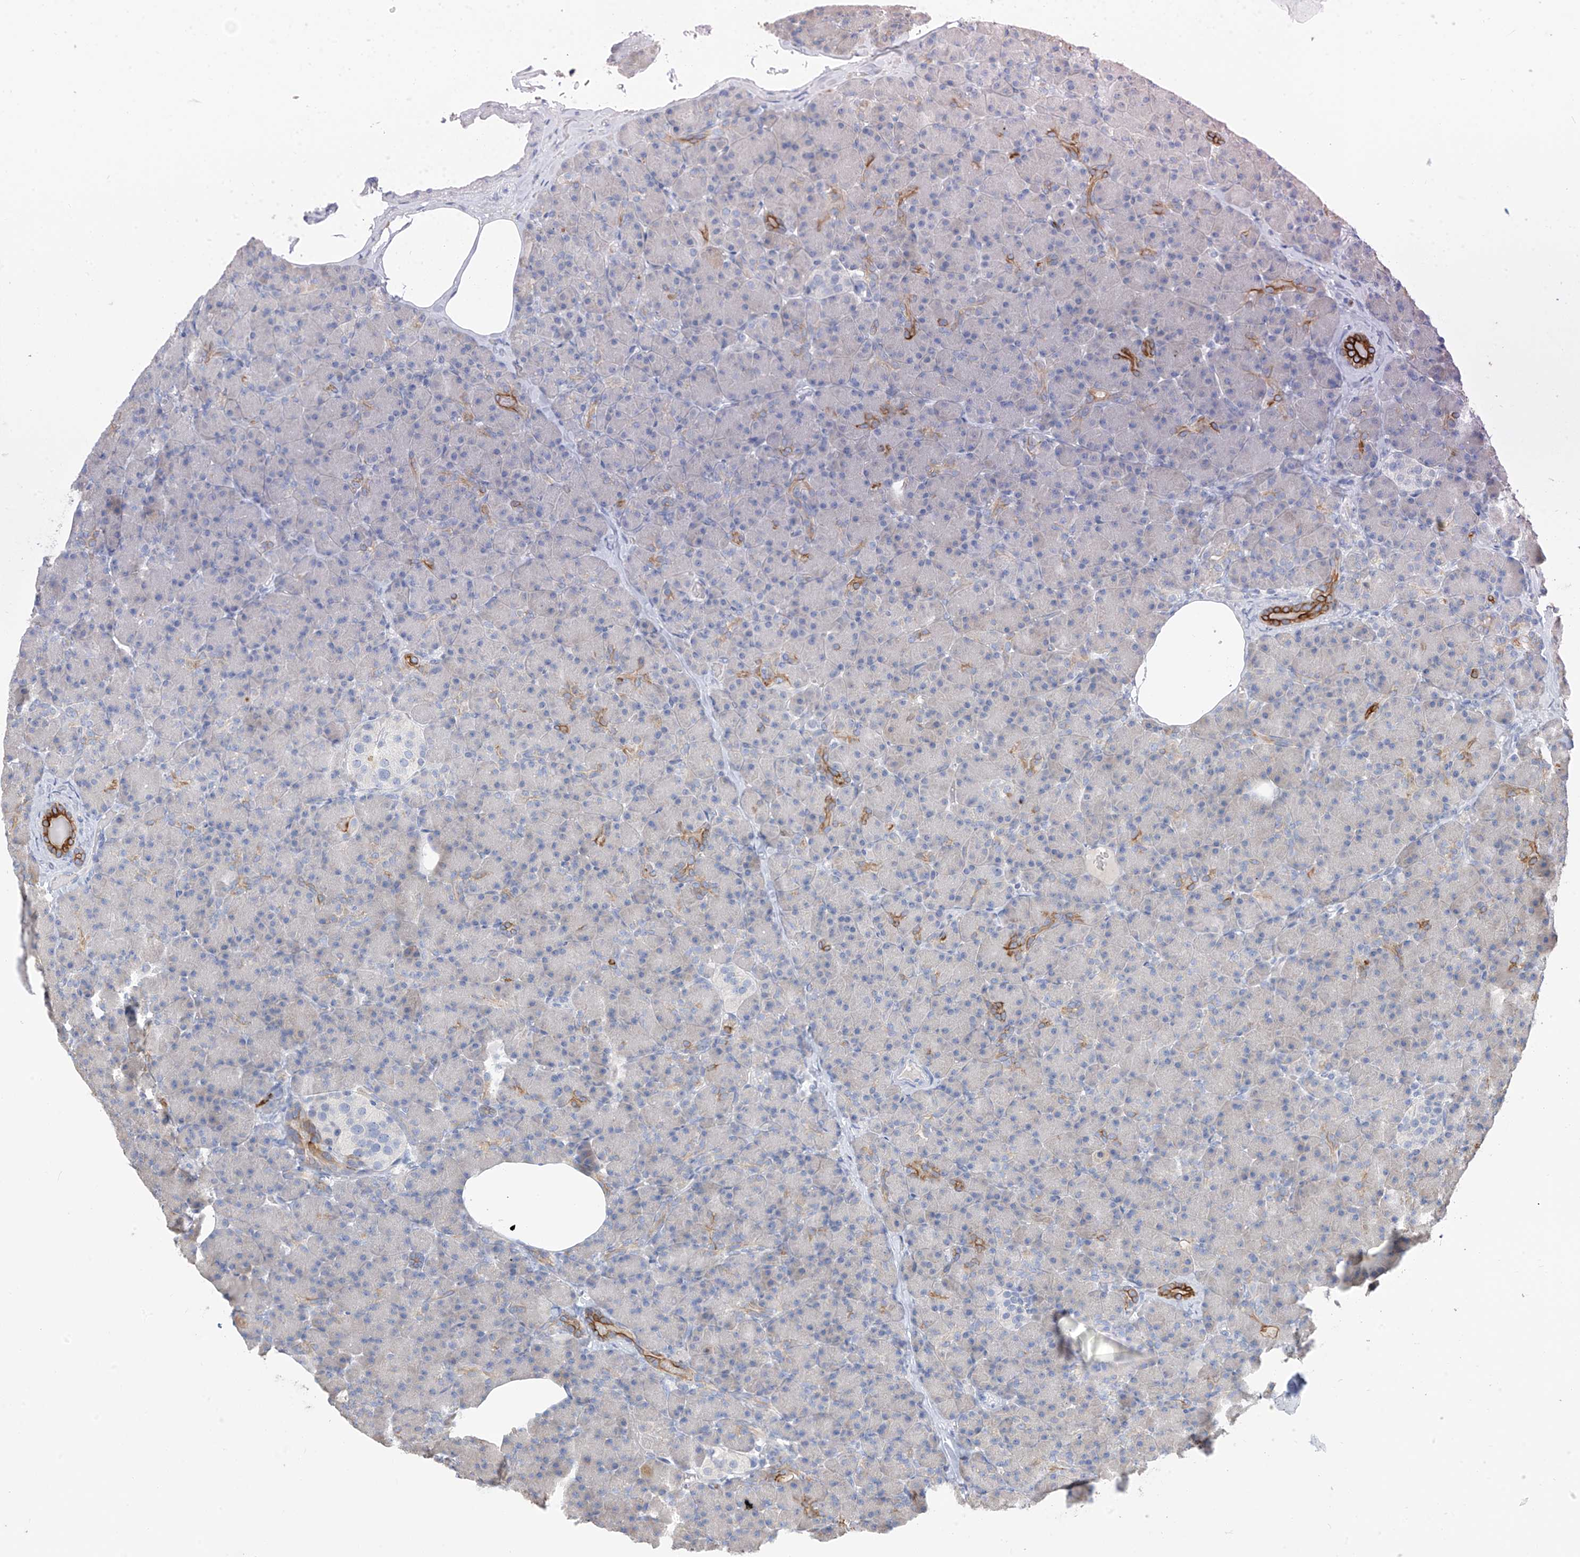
{"staining": {"intensity": "strong", "quantity": "<25%", "location": "cytoplasmic/membranous"}, "tissue": "pancreas", "cell_type": "Exocrine glandular cells", "image_type": "normal", "snomed": [{"axis": "morphology", "description": "Normal tissue, NOS"}, {"axis": "topography", "description": "Pancreas"}], "caption": "Protein staining of benign pancreas shows strong cytoplasmic/membranous positivity in about <25% of exocrine glandular cells. Using DAB (brown) and hematoxylin (blue) stains, captured at high magnification using brightfield microscopy.", "gene": "PAFAH1B3", "patient": {"sex": "female", "age": 43}}